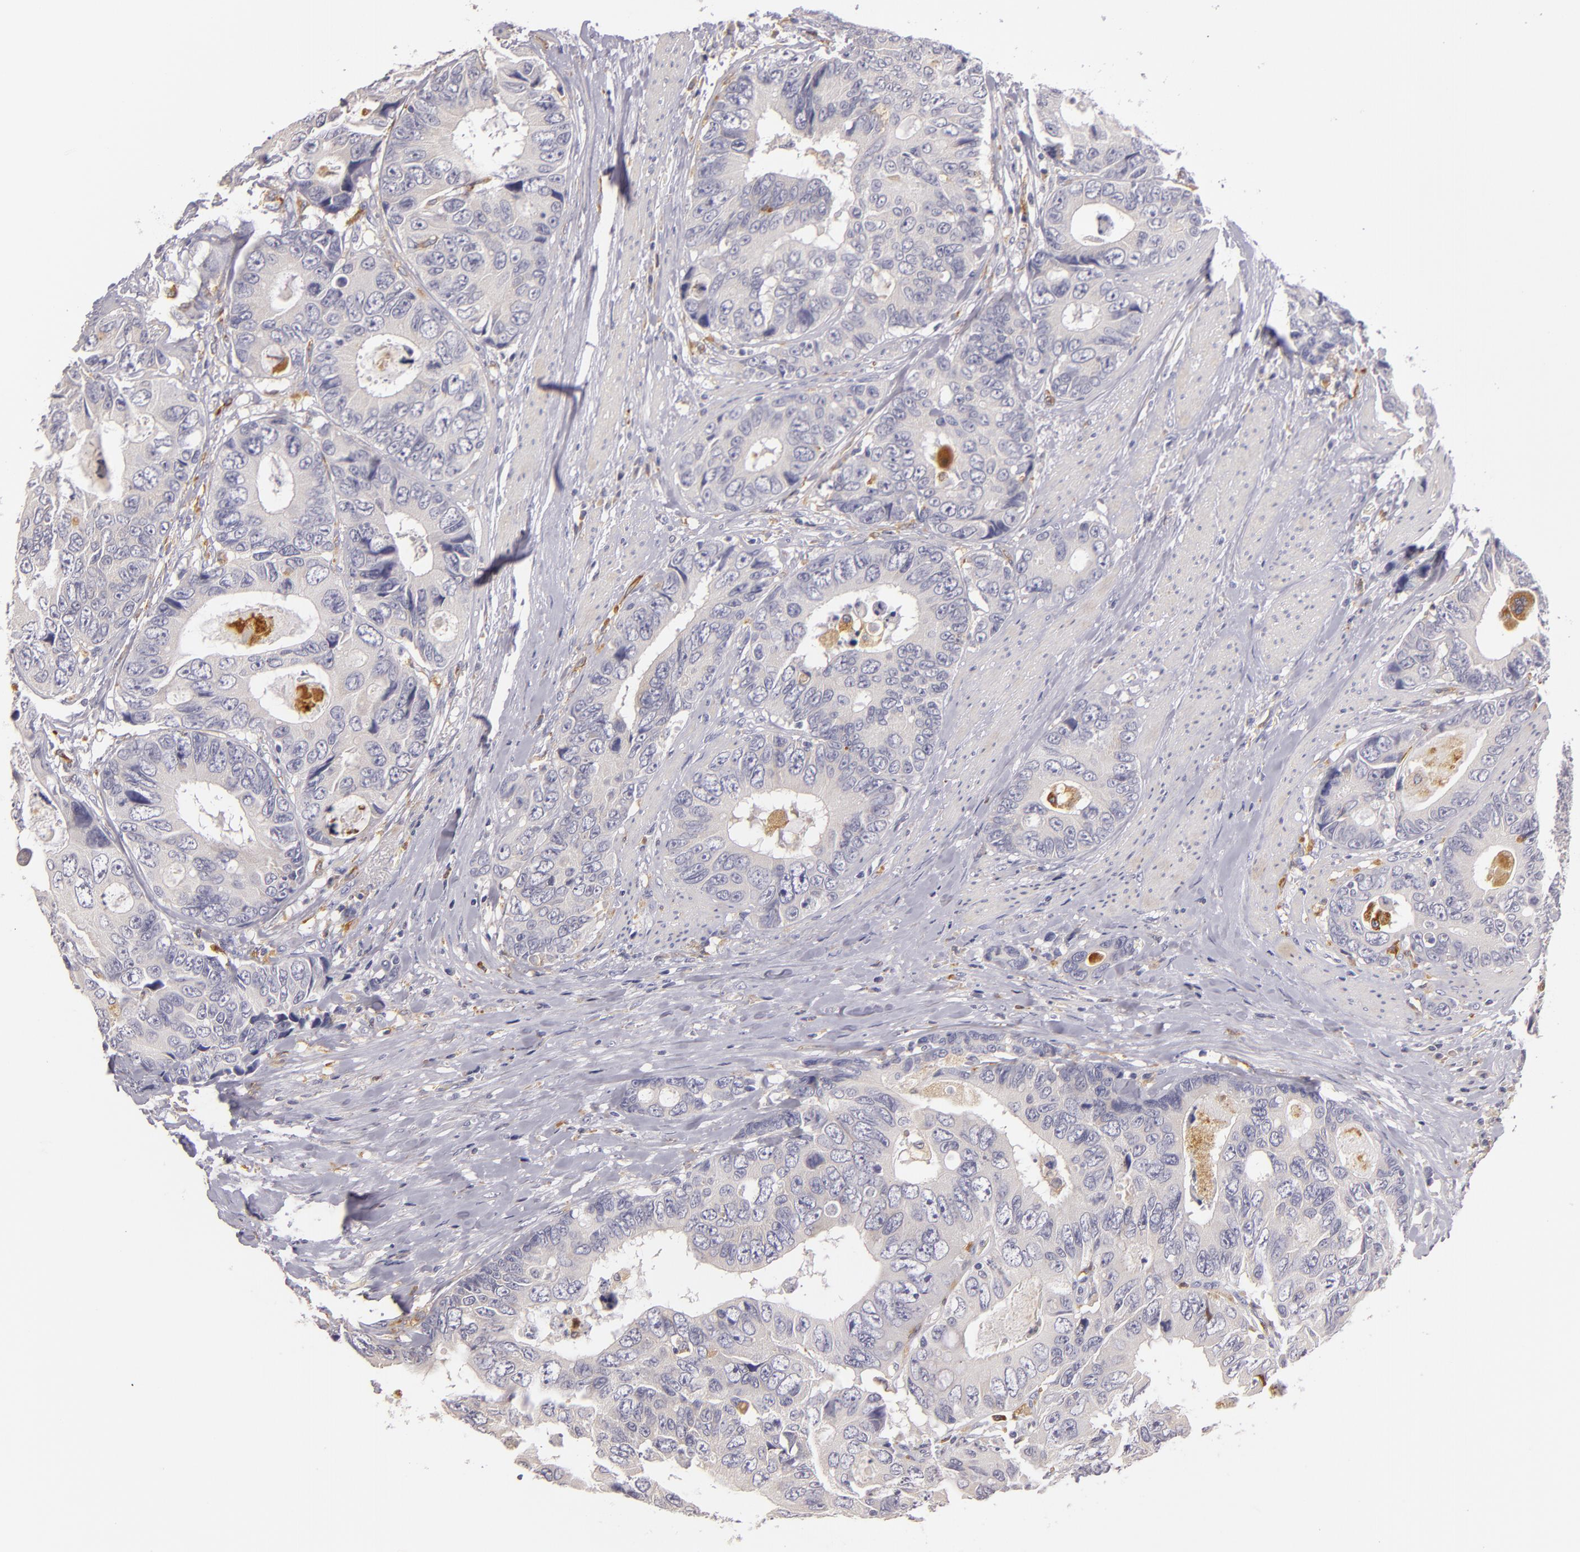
{"staining": {"intensity": "negative", "quantity": "none", "location": "none"}, "tissue": "colorectal cancer", "cell_type": "Tumor cells", "image_type": "cancer", "snomed": [{"axis": "morphology", "description": "Adenocarcinoma, NOS"}, {"axis": "topography", "description": "Rectum"}], "caption": "Immunohistochemistry (IHC) of human adenocarcinoma (colorectal) displays no expression in tumor cells.", "gene": "TLR8", "patient": {"sex": "female", "age": 67}}